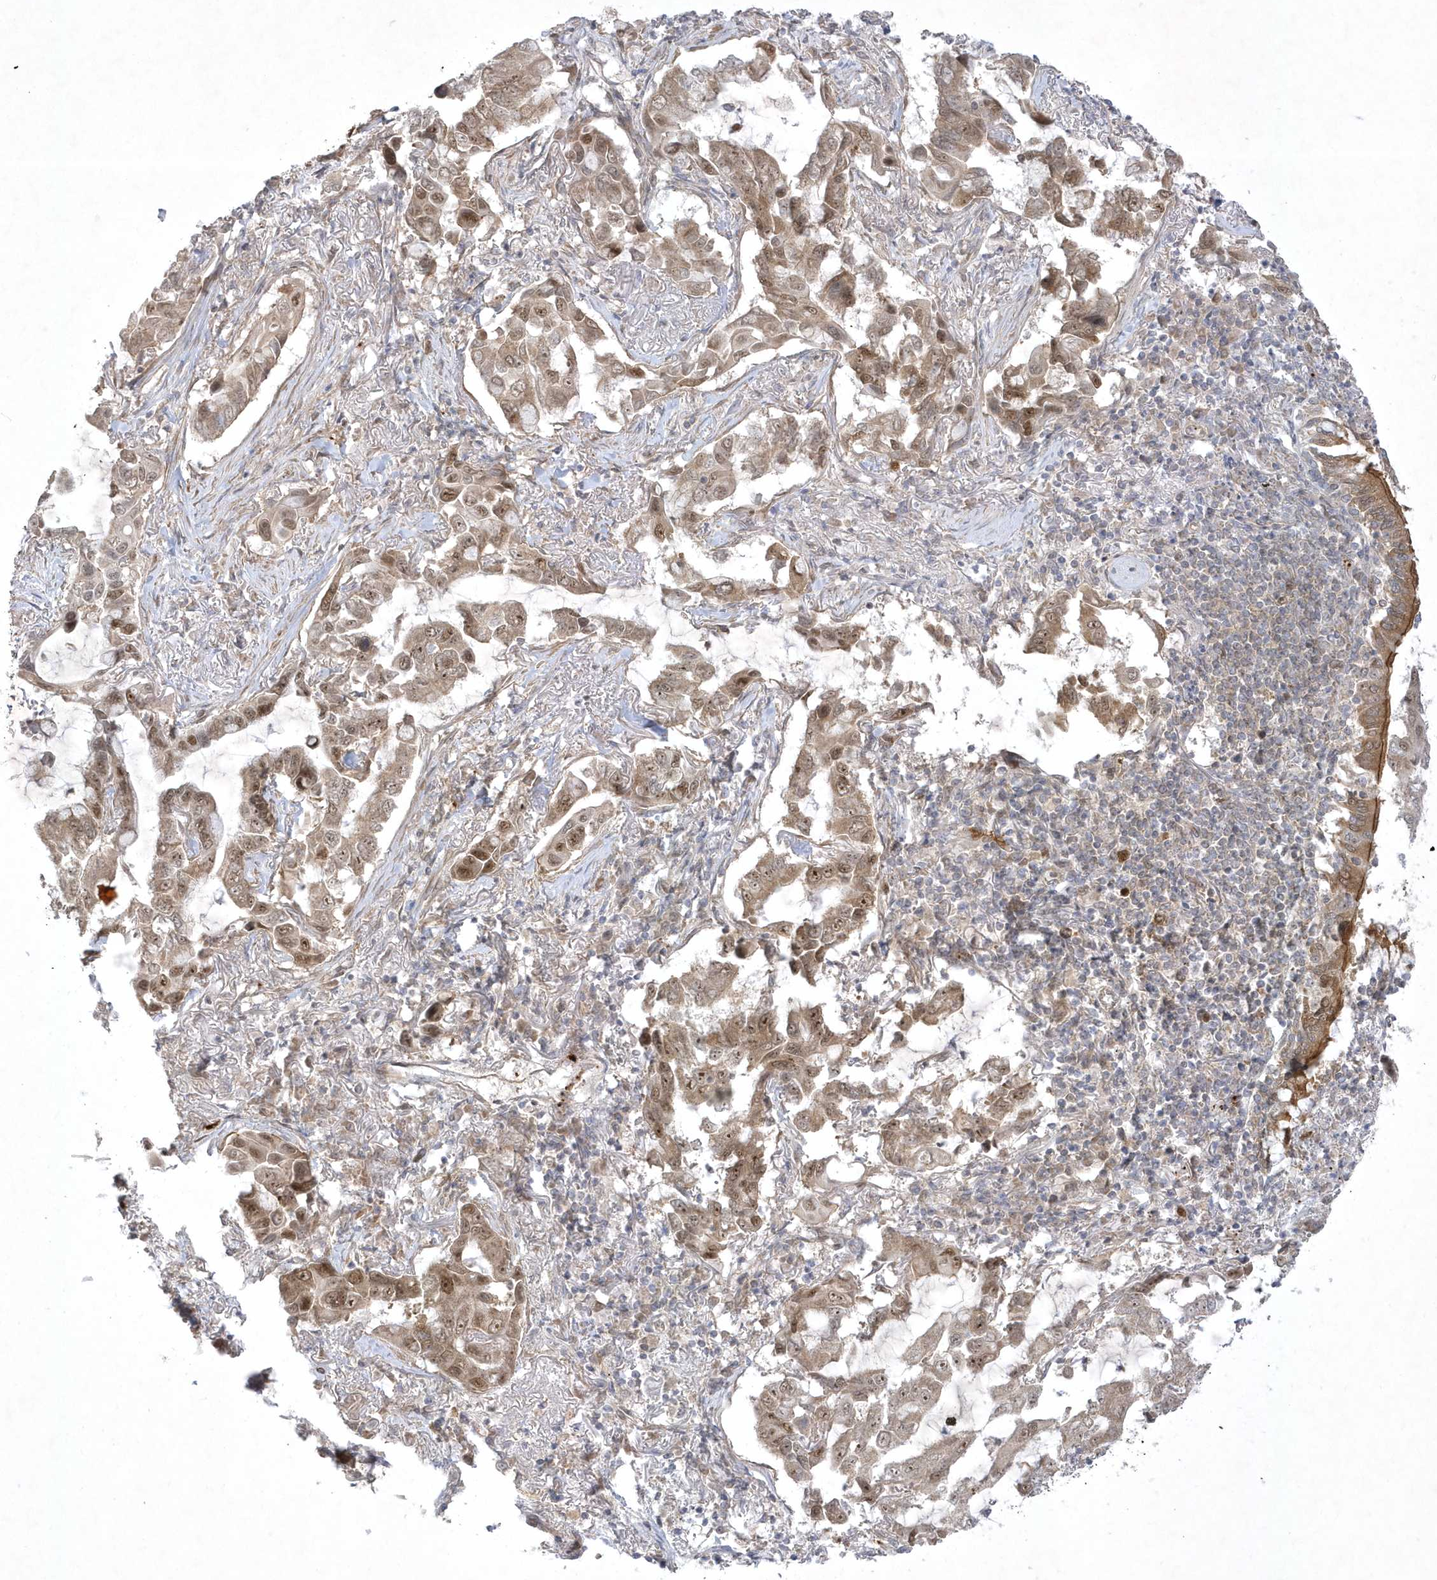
{"staining": {"intensity": "moderate", "quantity": ">75%", "location": "cytoplasmic/membranous,nuclear"}, "tissue": "lung cancer", "cell_type": "Tumor cells", "image_type": "cancer", "snomed": [{"axis": "morphology", "description": "Adenocarcinoma, NOS"}, {"axis": "topography", "description": "Lung"}], "caption": "Approximately >75% of tumor cells in human lung cancer reveal moderate cytoplasmic/membranous and nuclear protein staining as visualized by brown immunohistochemical staining.", "gene": "NAF1", "patient": {"sex": "male", "age": 64}}